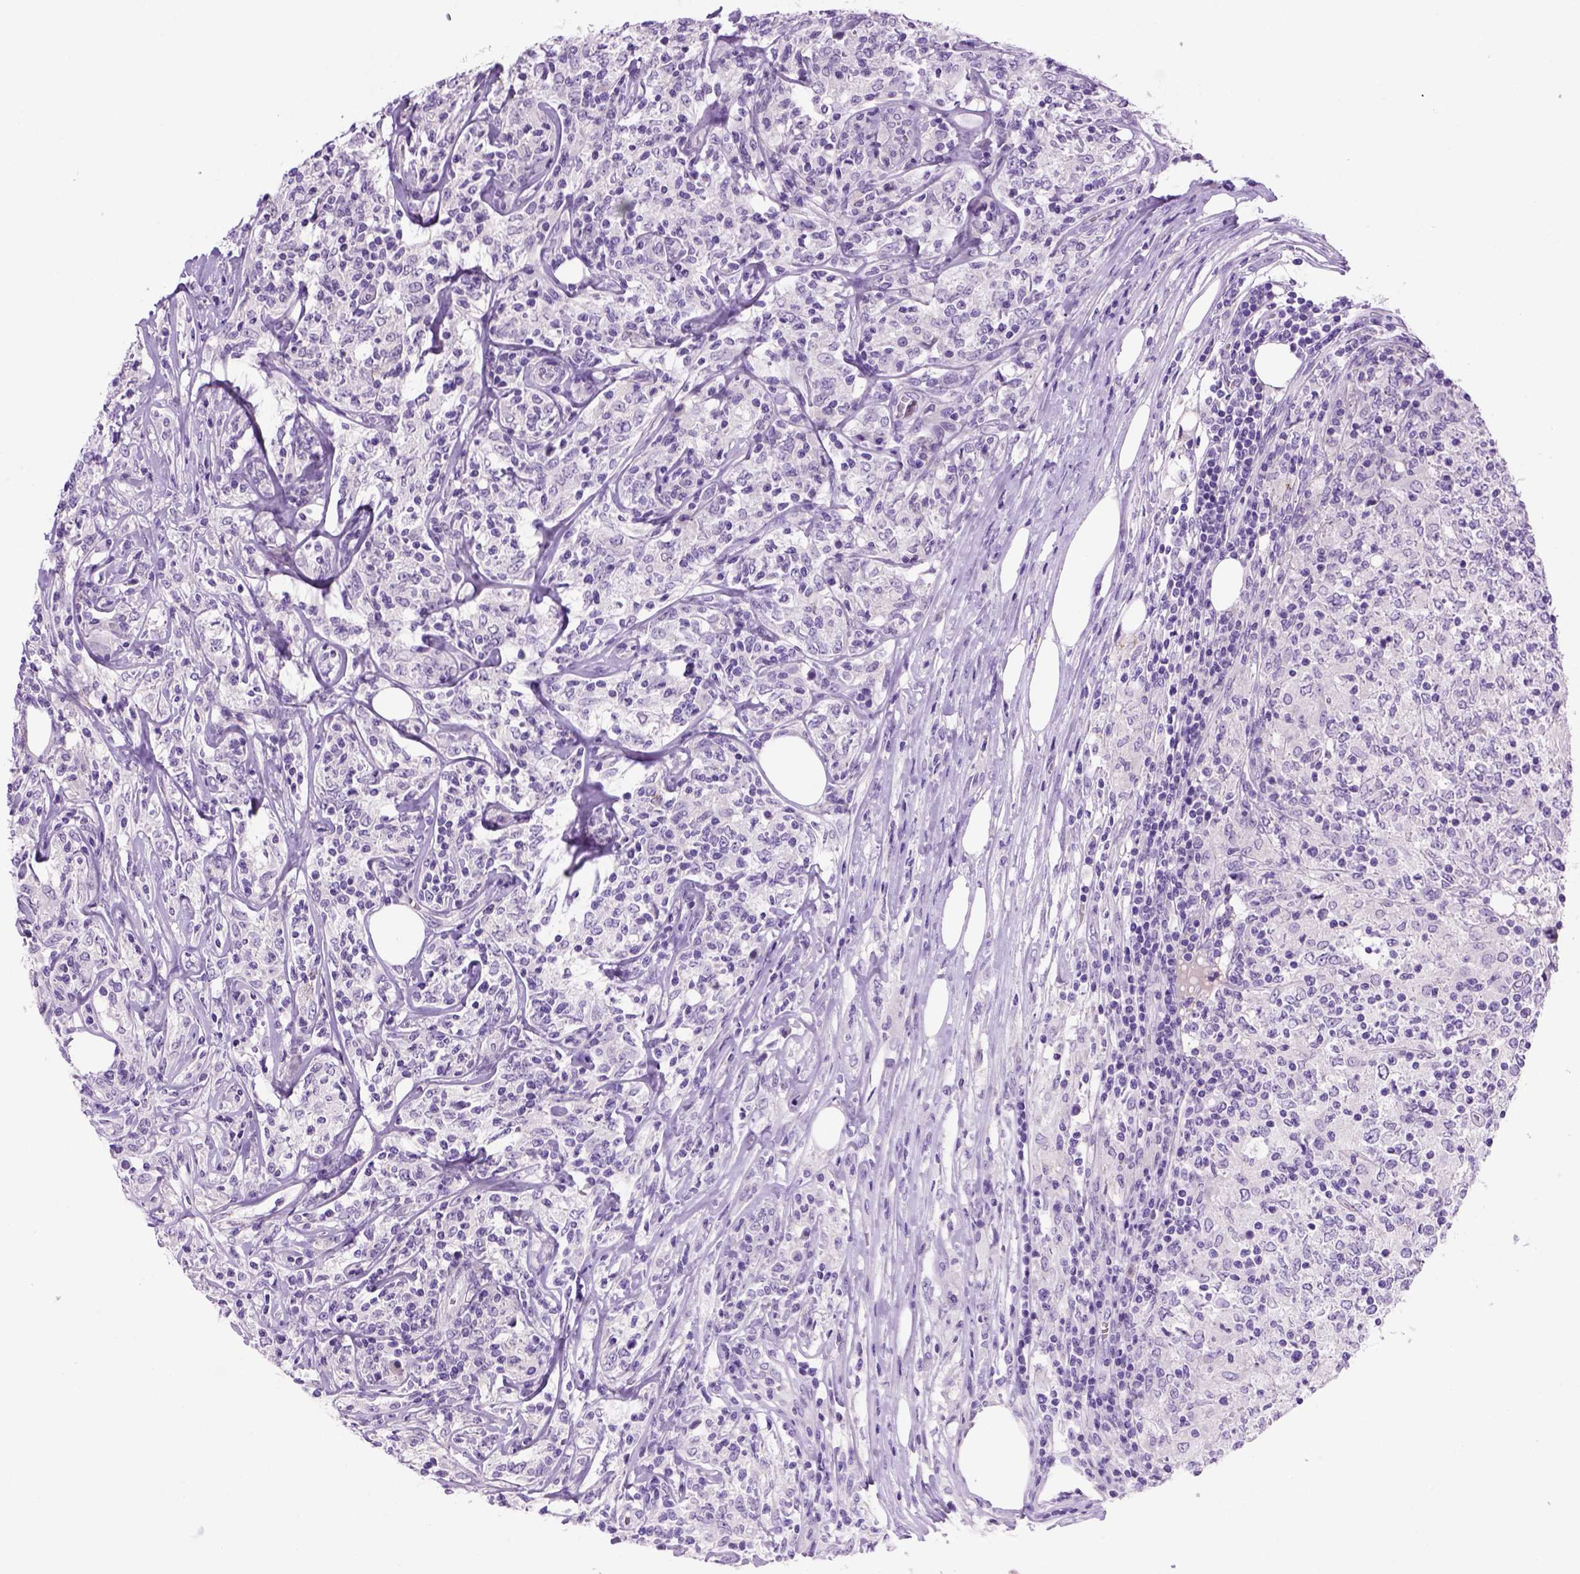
{"staining": {"intensity": "negative", "quantity": "none", "location": "none"}, "tissue": "lymphoma", "cell_type": "Tumor cells", "image_type": "cancer", "snomed": [{"axis": "morphology", "description": "Malignant lymphoma, non-Hodgkin's type, High grade"}, {"axis": "topography", "description": "Lymph node"}], "caption": "This is an immunohistochemistry (IHC) image of high-grade malignant lymphoma, non-Hodgkin's type. There is no expression in tumor cells.", "gene": "CDH1", "patient": {"sex": "female", "age": 84}}